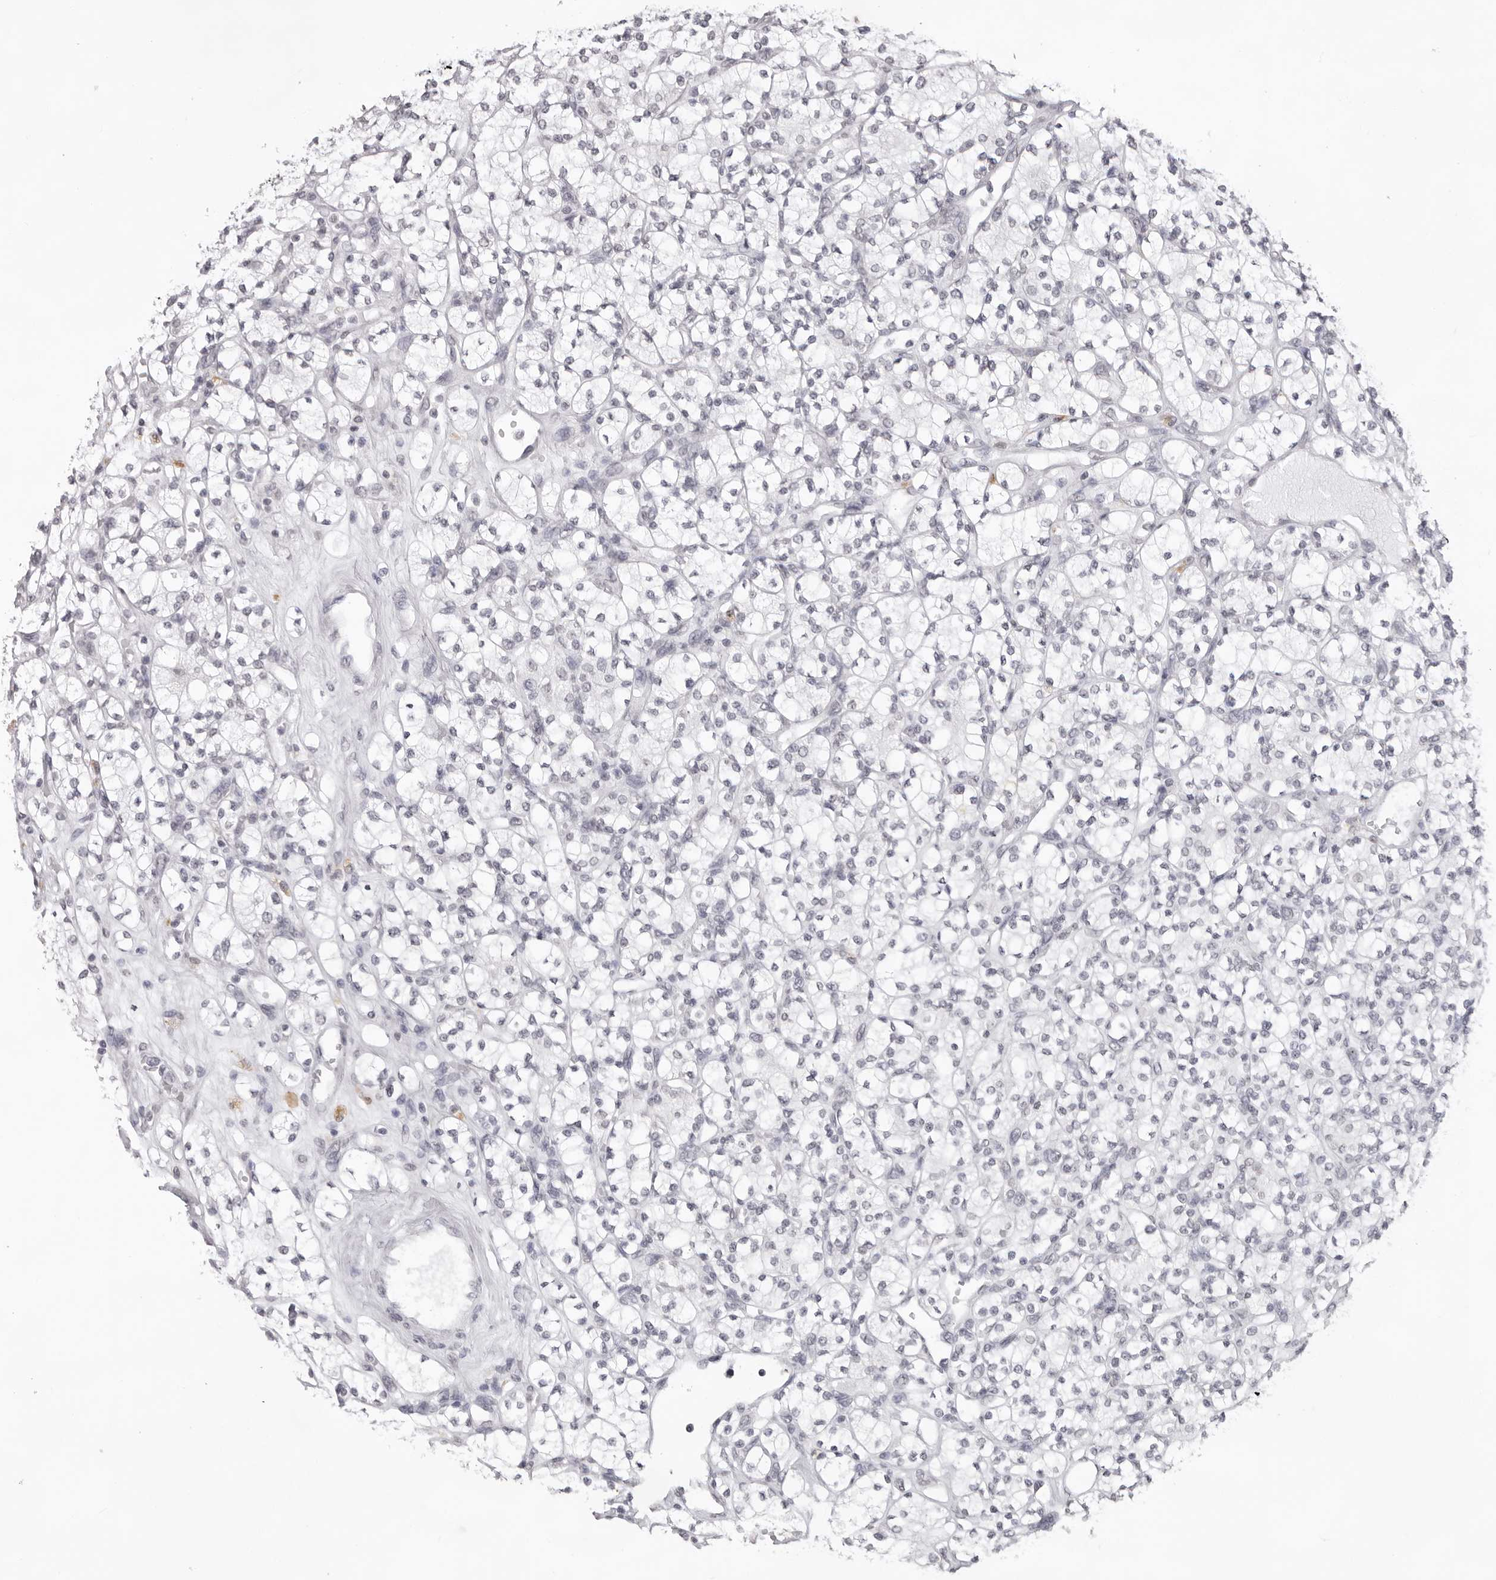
{"staining": {"intensity": "negative", "quantity": "none", "location": "none"}, "tissue": "renal cancer", "cell_type": "Tumor cells", "image_type": "cancer", "snomed": [{"axis": "morphology", "description": "Adenocarcinoma, NOS"}, {"axis": "topography", "description": "Kidney"}], "caption": "An image of human adenocarcinoma (renal) is negative for staining in tumor cells.", "gene": "NTM", "patient": {"sex": "male", "age": 77}}